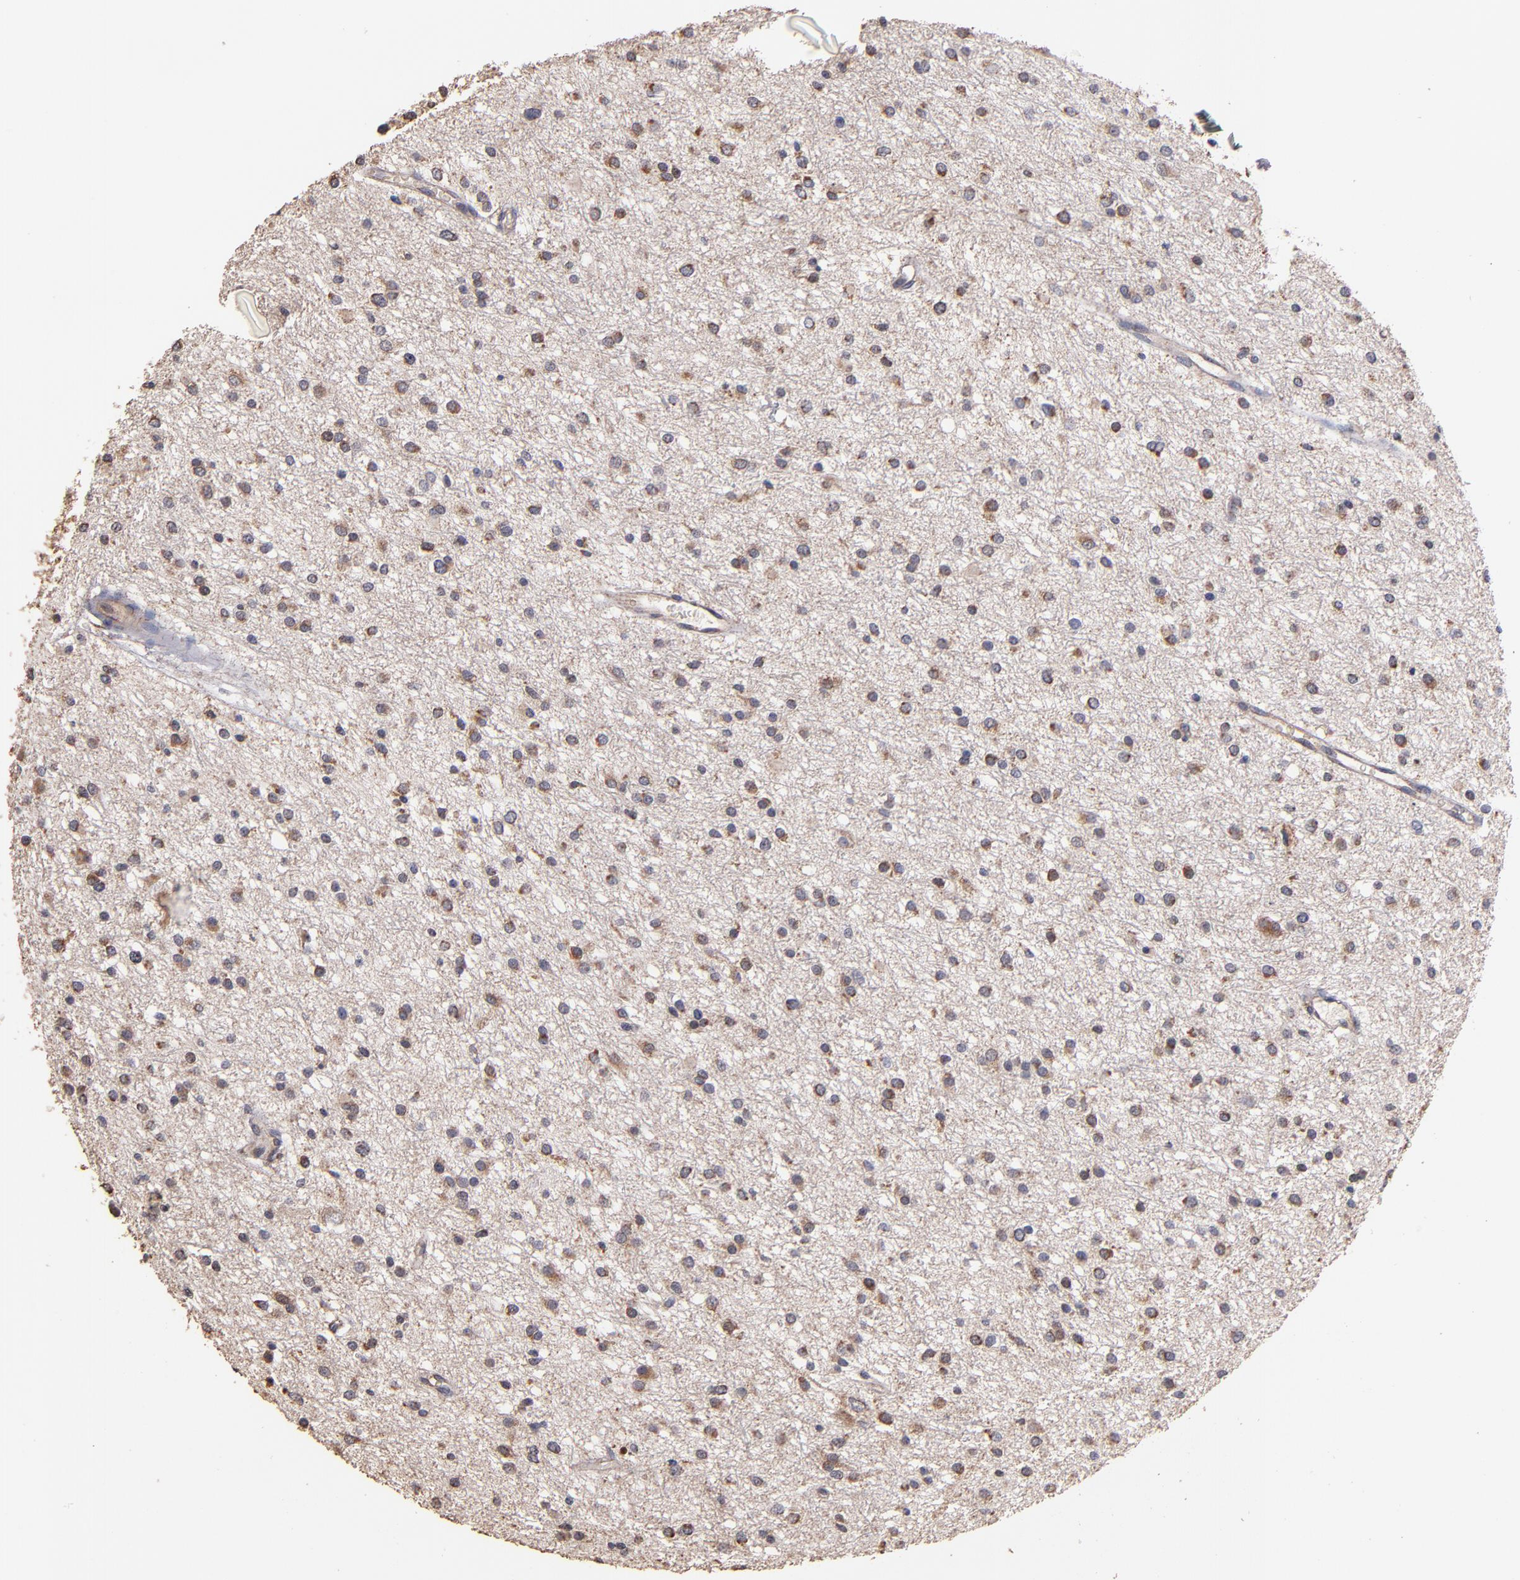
{"staining": {"intensity": "moderate", "quantity": "25%-75%", "location": "cytoplasmic/membranous"}, "tissue": "glioma", "cell_type": "Tumor cells", "image_type": "cancer", "snomed": [{"axis": "morphology", "description": "Glioma, malignant, Low grade"}, {"axis": "topography", "description": "Brain"}], "caption": "Immunohistochemical staining of human low-grade glioma (malignant) shows moderate cytoplasmic/membranous protein staining in approximately 25%-75% of tumor cells.", "gene": "DIABLO", "patient": {"sex": "female", "age": 36}}